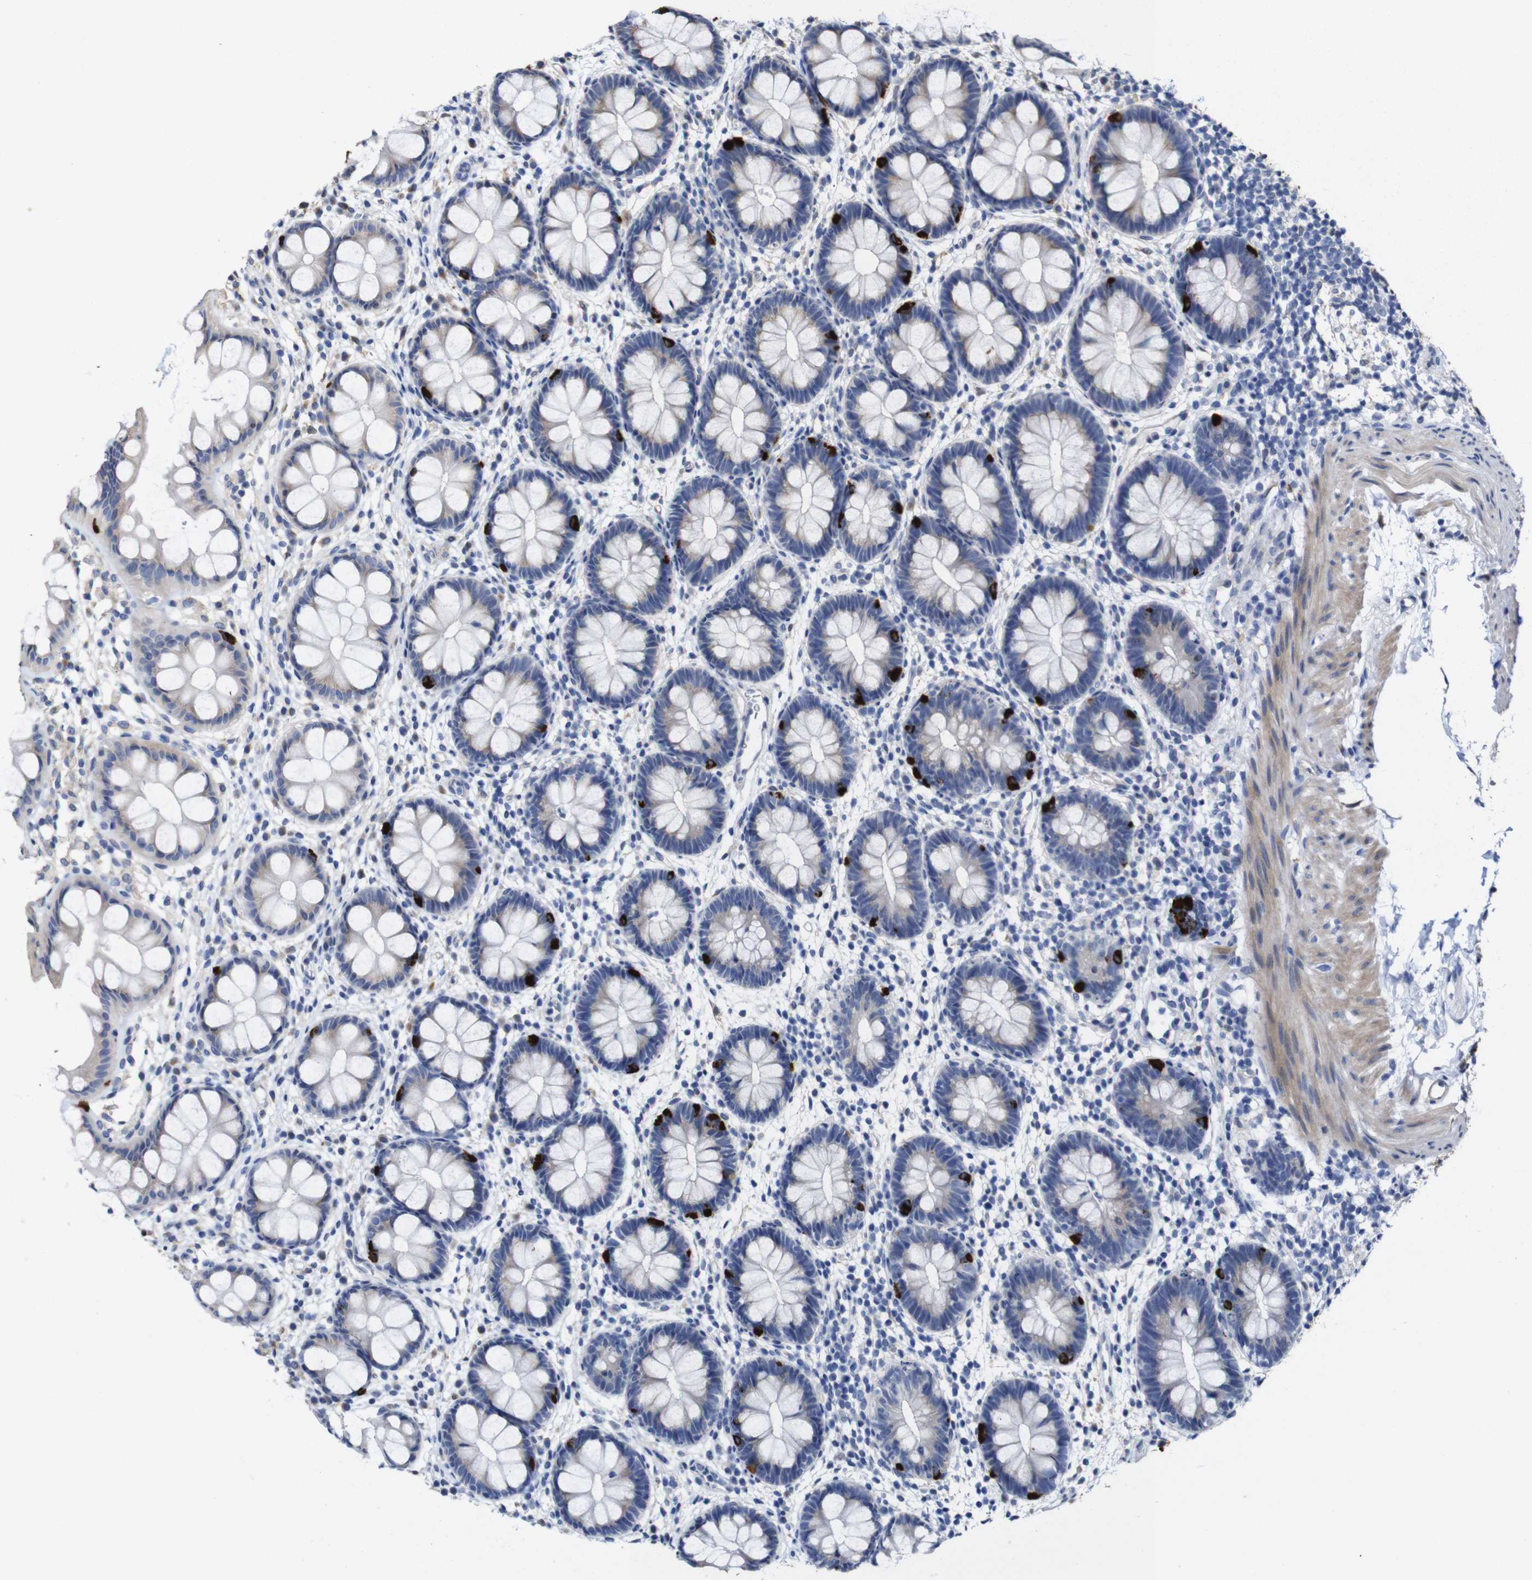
{"staining": {"intensity": "strong", "quantity": "<25%", "location": "cytoplasmic/membranous"}, "tissue": "rectum", "cell_type": "Glandular cells", "image_type": "normal", "snomed": [{"axis": "morphology", "description": "Normal tissue, NOS"}, {"axis": "topography", "description": "Rectum"}], "caption": "A brown stain labels strong cytoplasmic/membranous expression of a protein in glandular cells of unremarkable human rectum.", "gene": "TCEAL9", "patient": {"sex": "female", "age": 24}}